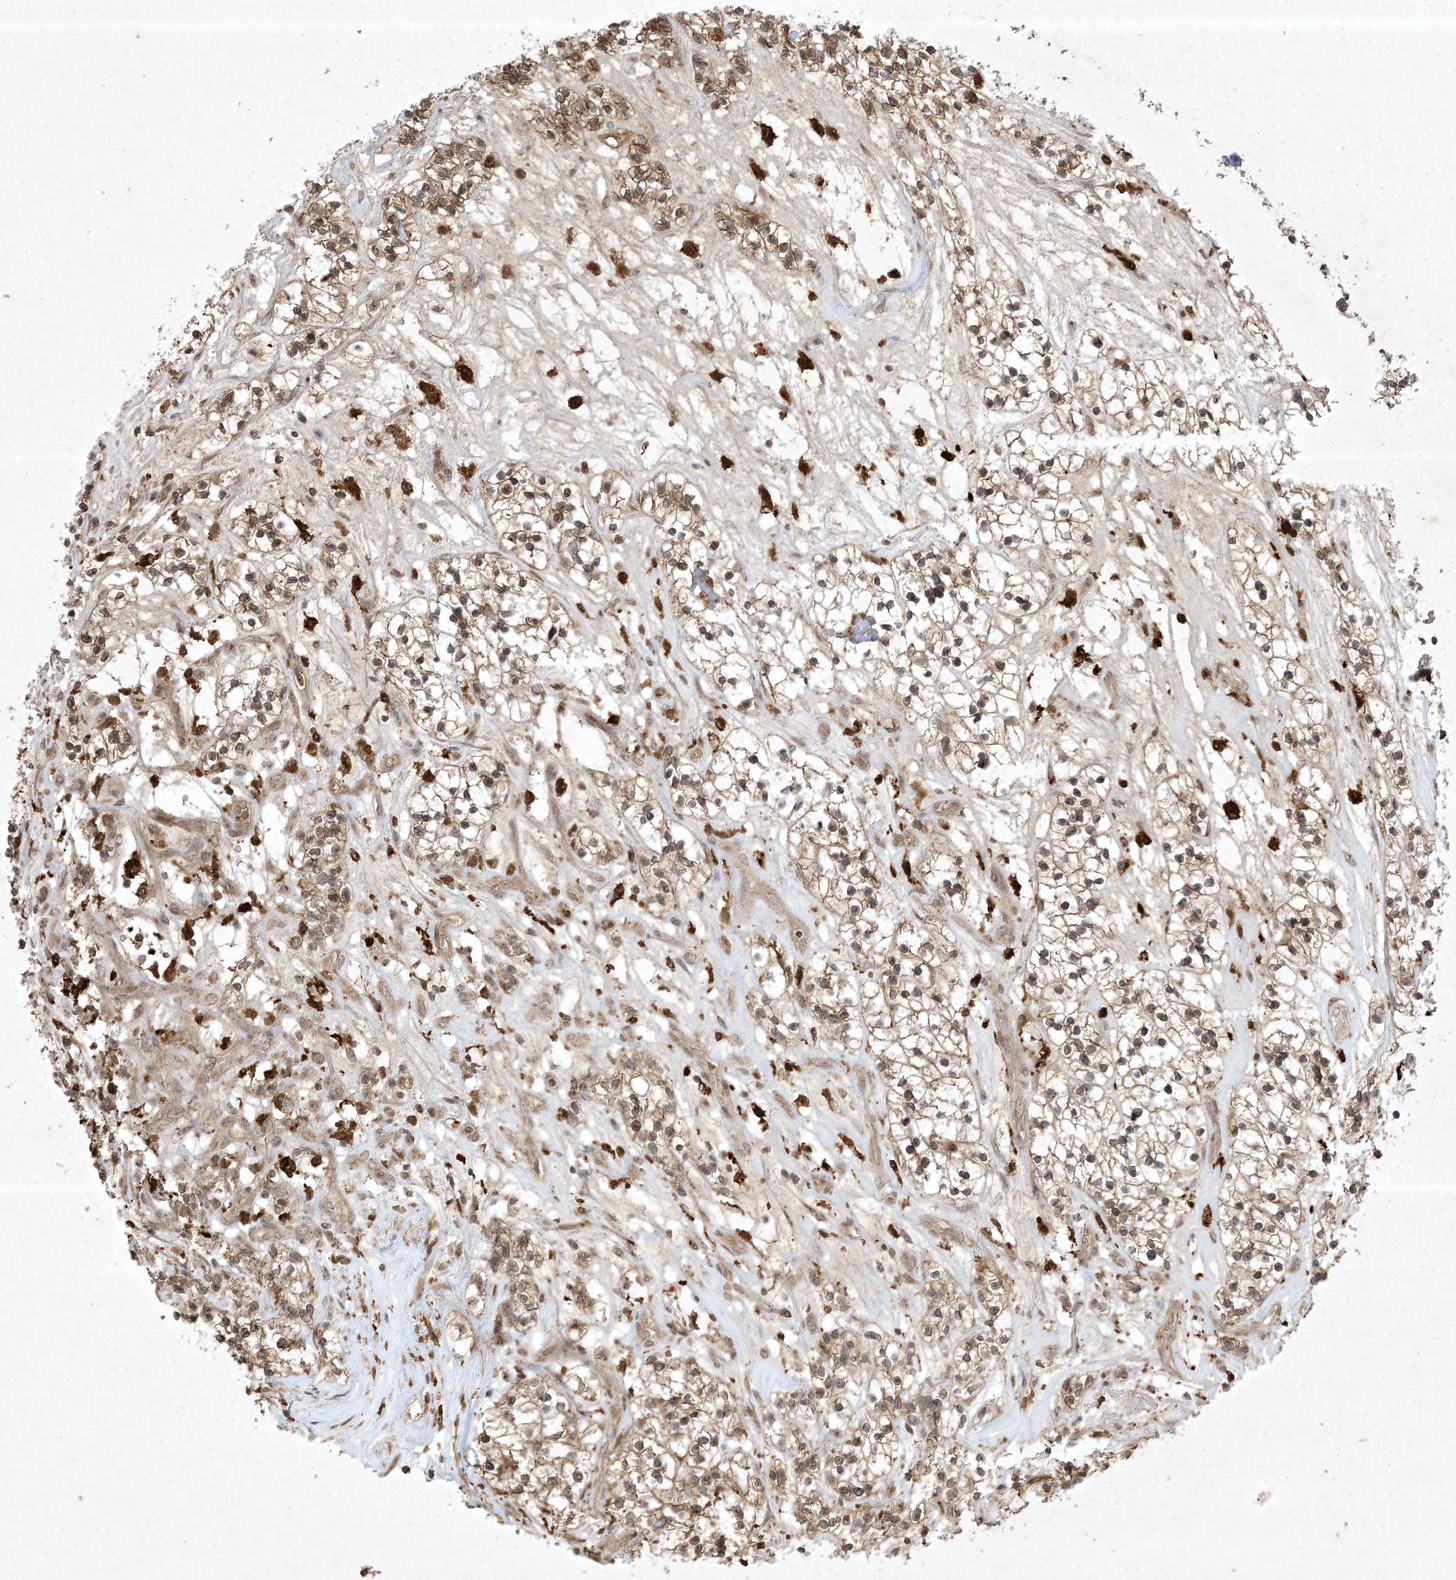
{"staining": {"intensity": "moderate", "quantity": "25%-75%", "location": "cytoplasmic/membranous,nuclear"}, "tissue": "renal cancer", "cell_type": "Tumor cells", "image_type": "cancer", "snomed": [{"axis": "morphology", "description": "Adenocarcinoma, NOS"}, {"axis": "topography", "description": "Kidney"}], "caption": "Protein staining shows moderate cytoplasmic/membranous and nuclear expression in approximately 25%-75% of tumor cells in renal cancer.", "gene": "PTK6", "patient": {"sex": "female", "age": 57}}